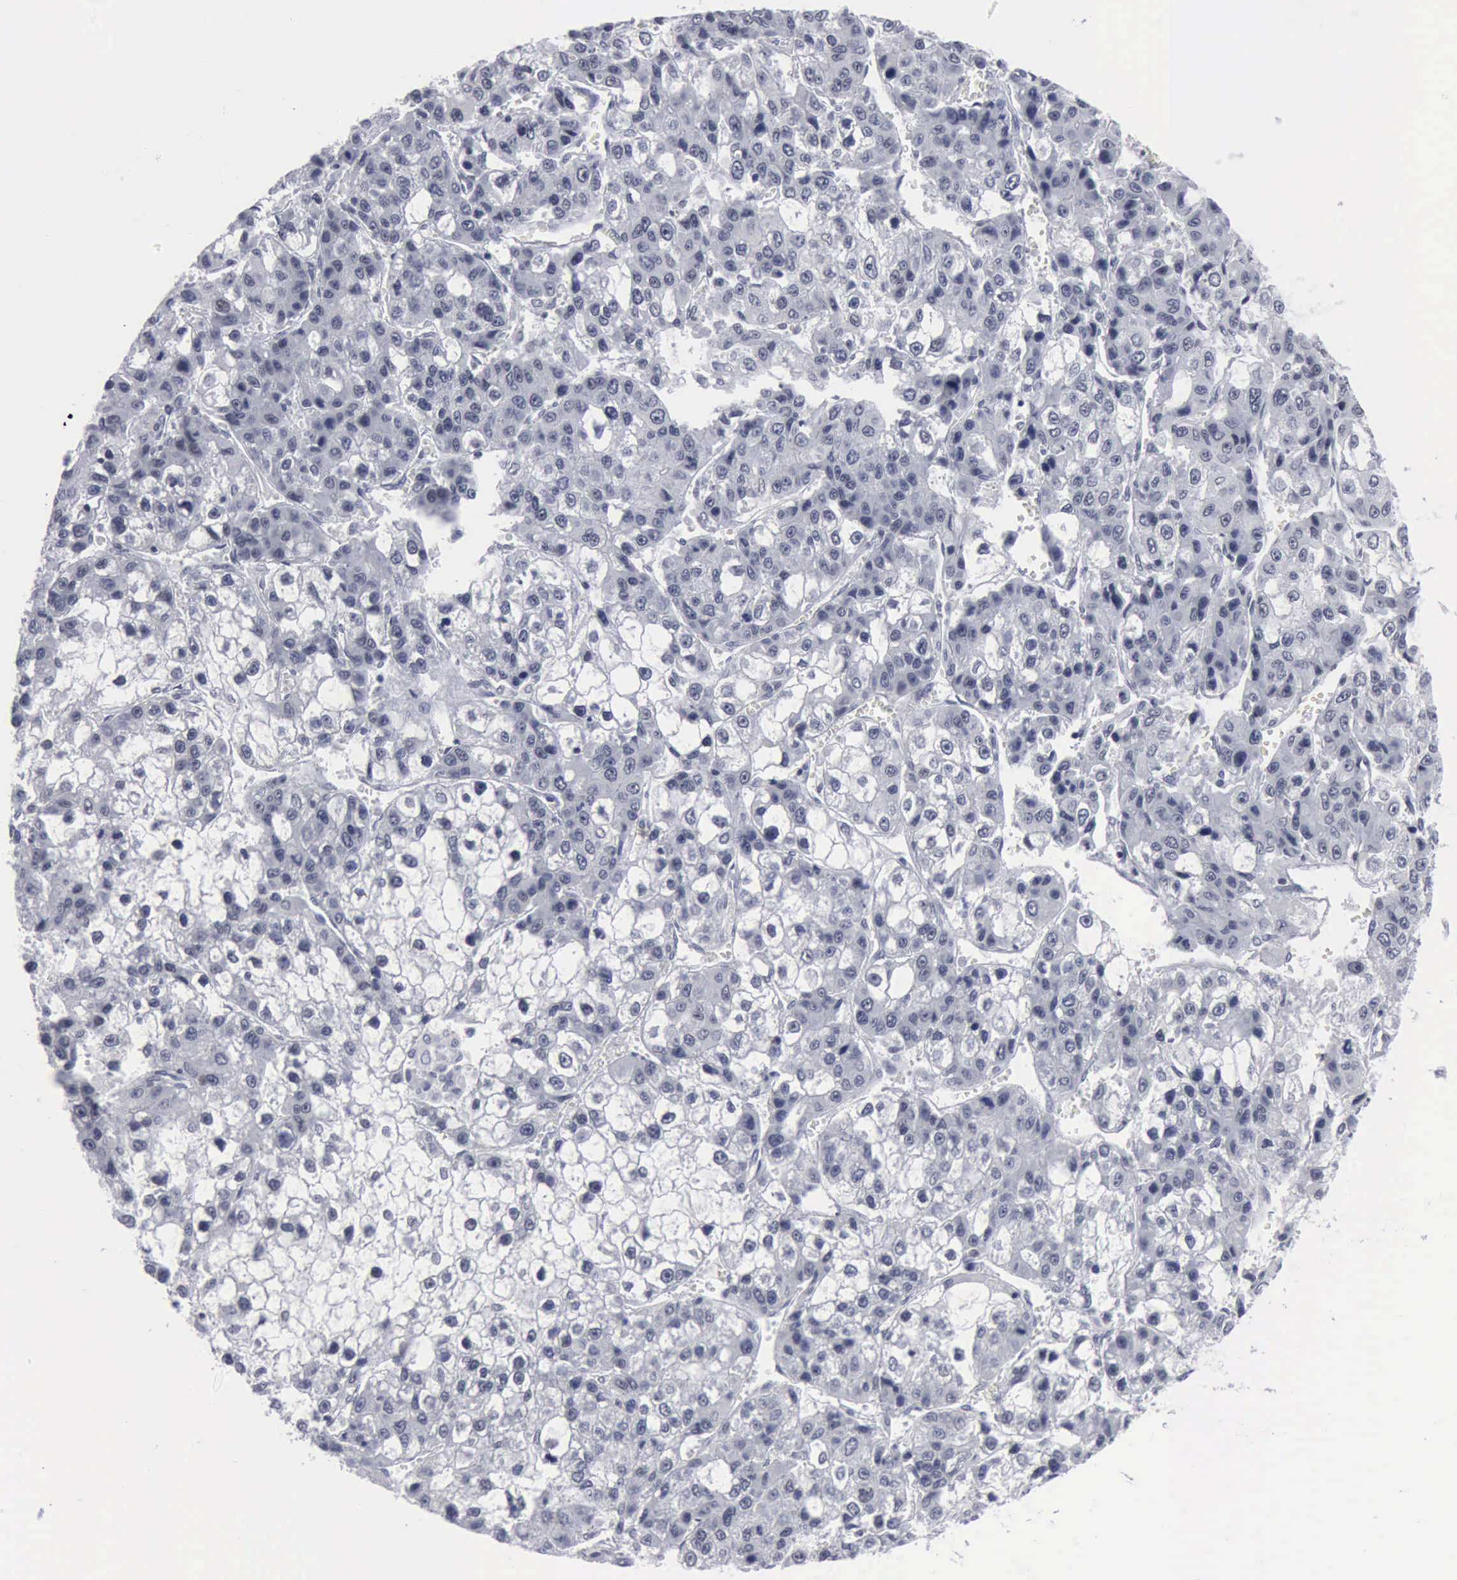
{"staining": {"intensity": "negative", "quantity": "none", "location": "none"}, "tissue": "liver cancer", "cell_type": "Tumor cells", "image_type": "cancer", "snomed": [{"axis": "morphology", "description": "Carcinoma, Hepatocellular, NOS"}, {"axis": "topography", "description": "Liver"}], "caption": "IHC image of neoplastic tissue: liver cancer stained with DAB displays no significant protein expression in tumor cells.", "gene": "XPA", "patient": {"sex": "female", "age": 66}}